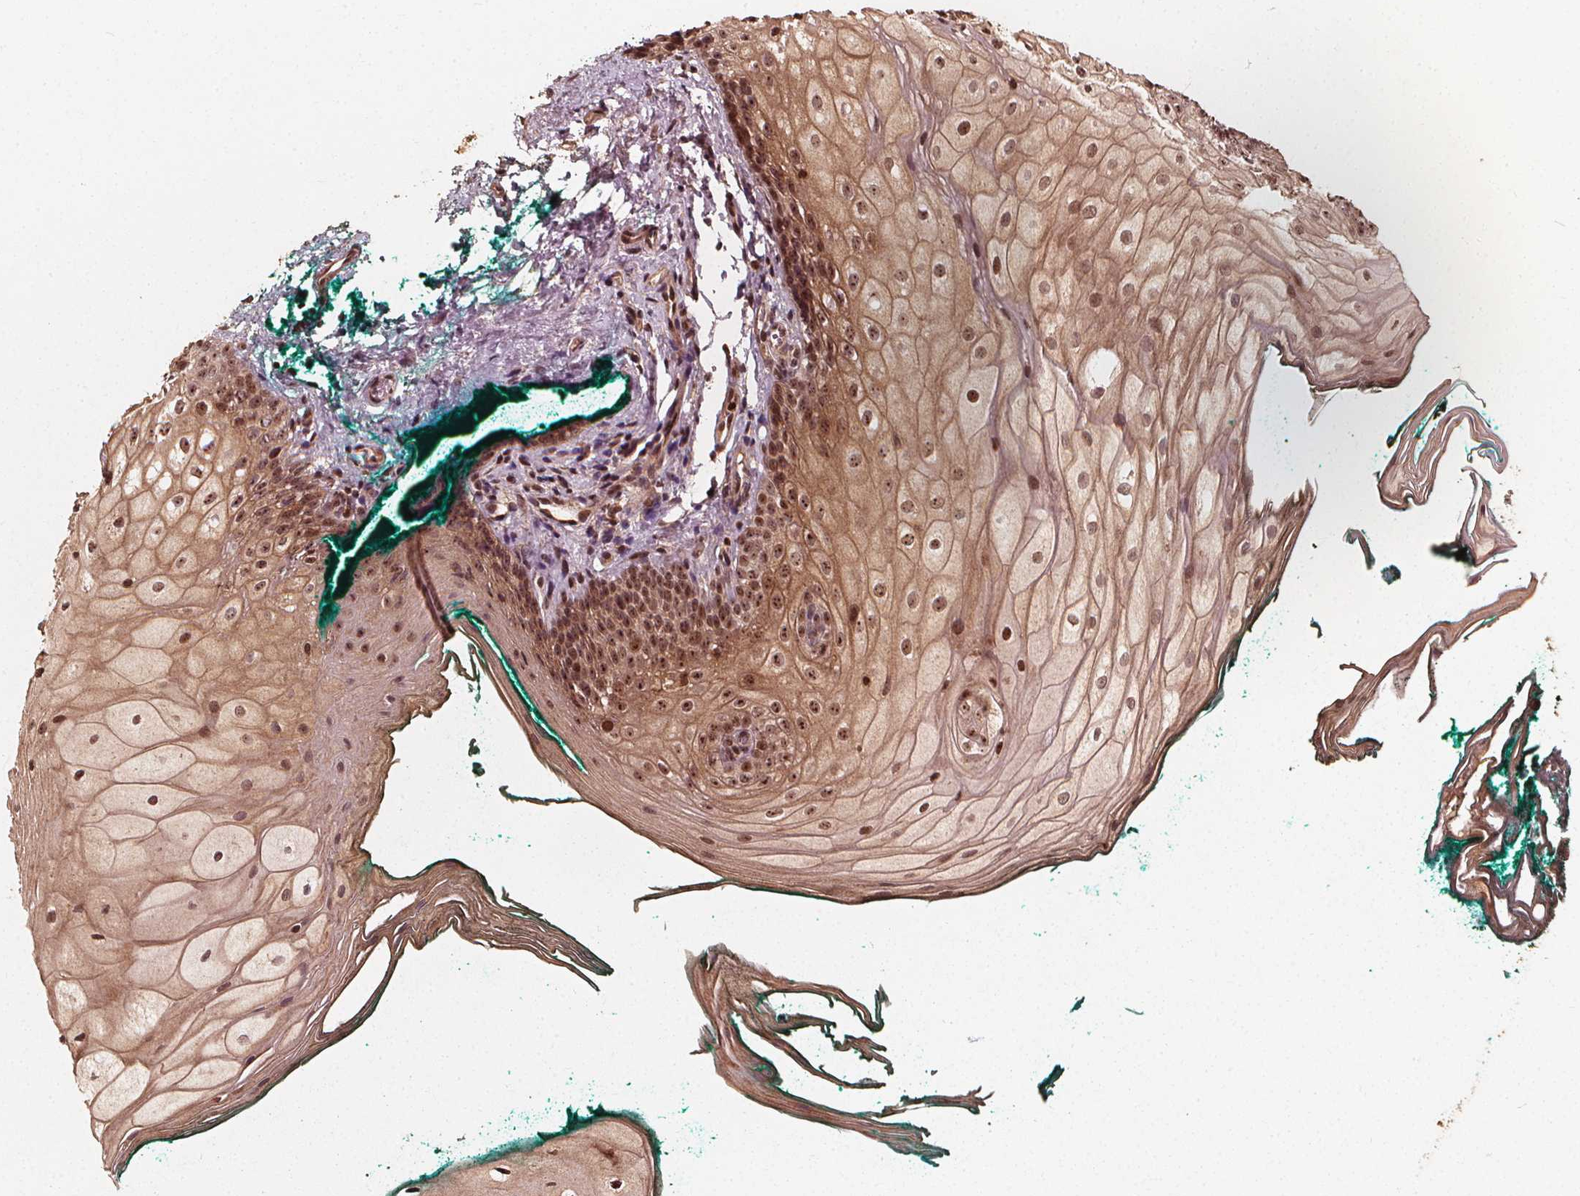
{"staining": {"intensity": "moderate", "quantity": ">75%", "location": "cytoplasmic/membranous,nuclear"}, "tissue": "oral mucosa", "cell_type": "Squamous epithelial cells", "image_type": "normal", "snomed": [{"axis": "morphology", "description": "Normal tissue, NOS"}, {"axis": "topography", "description": "Oral tissue"}], "caption": "Immunohistochemical staining of normal oral mucosa demonstrates medium levels of moderate cytoplasmic/membranous,nuclear positivity in about >75% of squamous epithelial cells.", "gene": "EXOSC9", "patient": {"sex": "female", "age": 68}}